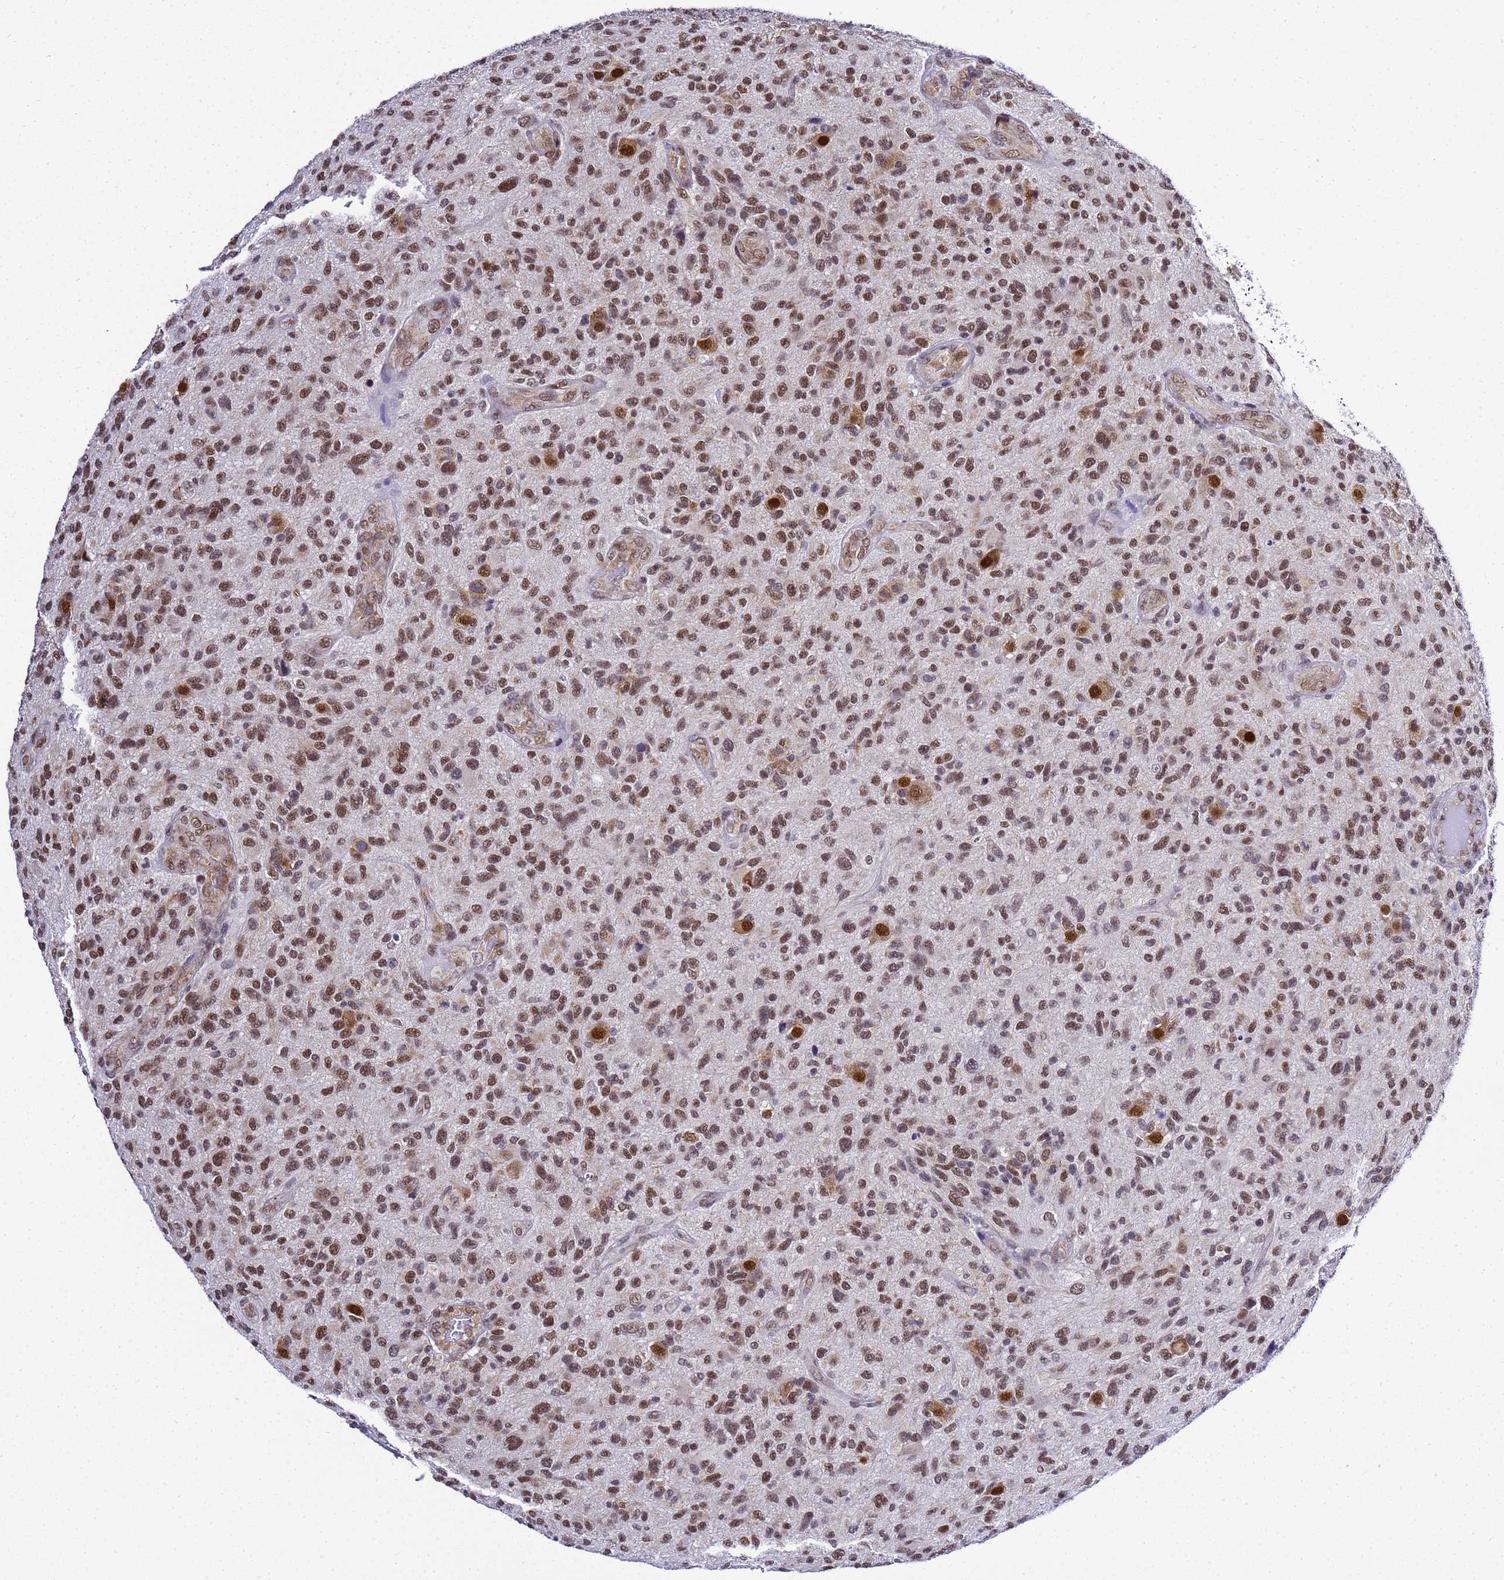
{"staining": {"intensity": "moderate", "quantity": ">75%", "location": "nuclear"}, "tissue": "glioma", "cell_type": "Tumor cells", "image_type": "cancer", "snomed": [{"axis": "morphology", "description": "Glioma, malignant, High grade"}, {"axis": "topography", "description": "Brain"}], "caption": "Tumor cells demonstrate moderate nuclear expression in approximately >75% of cells in glioma.", "gene": "SMN1", "patient": {"sex": "male", "age": 47}}